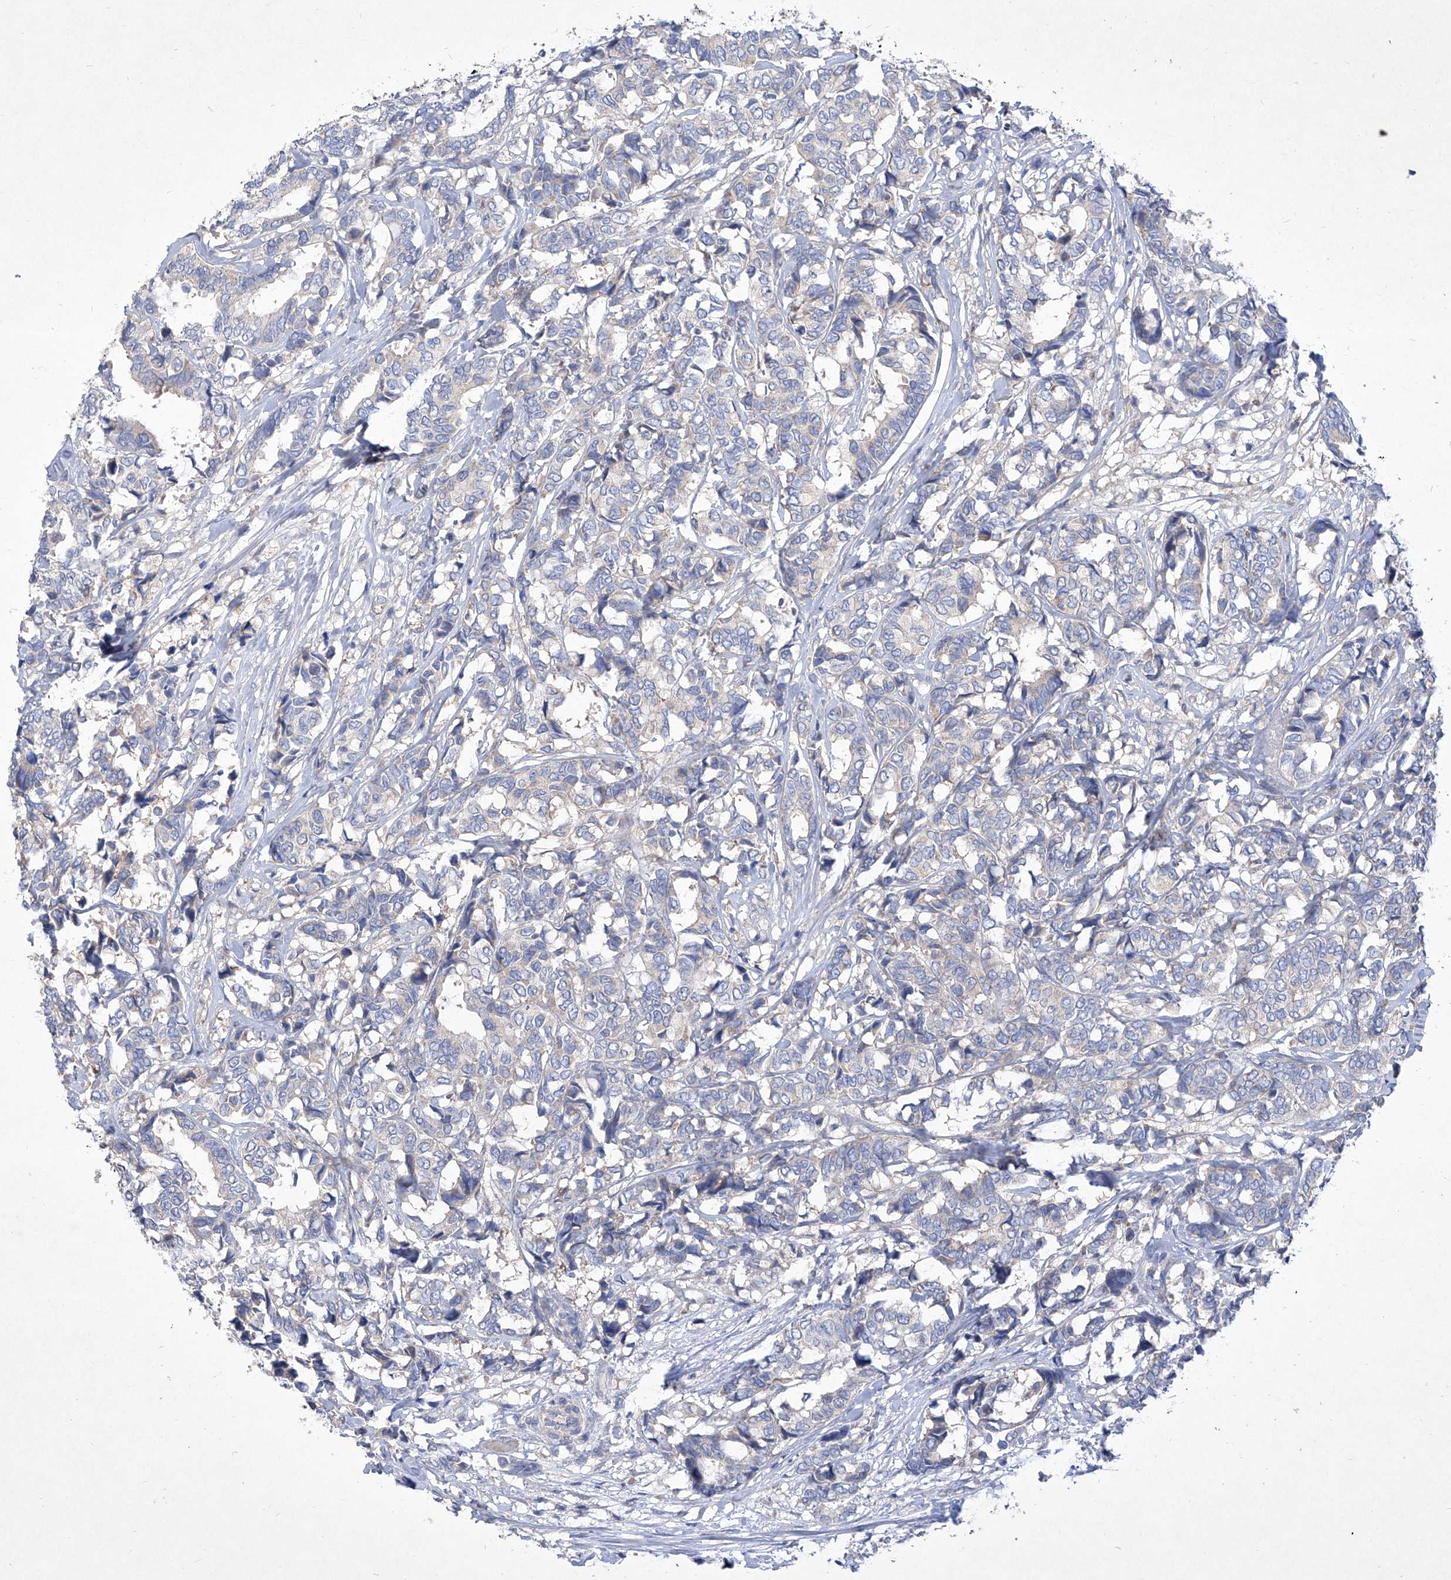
{"staining": {"intensity": "negative", "quantity": "none", "location": "none"}, "tissue": "breast cancer", "cell_type": "Tumor cells", "image_type": "cancer", "snomed": [{"axis": "morphology", "description": "Duct carcinoma"}, {"axis": "topography", "description": "Breast"}], "caption": "Immunohistochemistry (IHC) image of invasive ductal carcinoma (breast) stained for a protein (brown), which demonstrates no positivity in tumor cells.", "gene": "COQ3", "patient": {"sex": "female", "age": 87}}